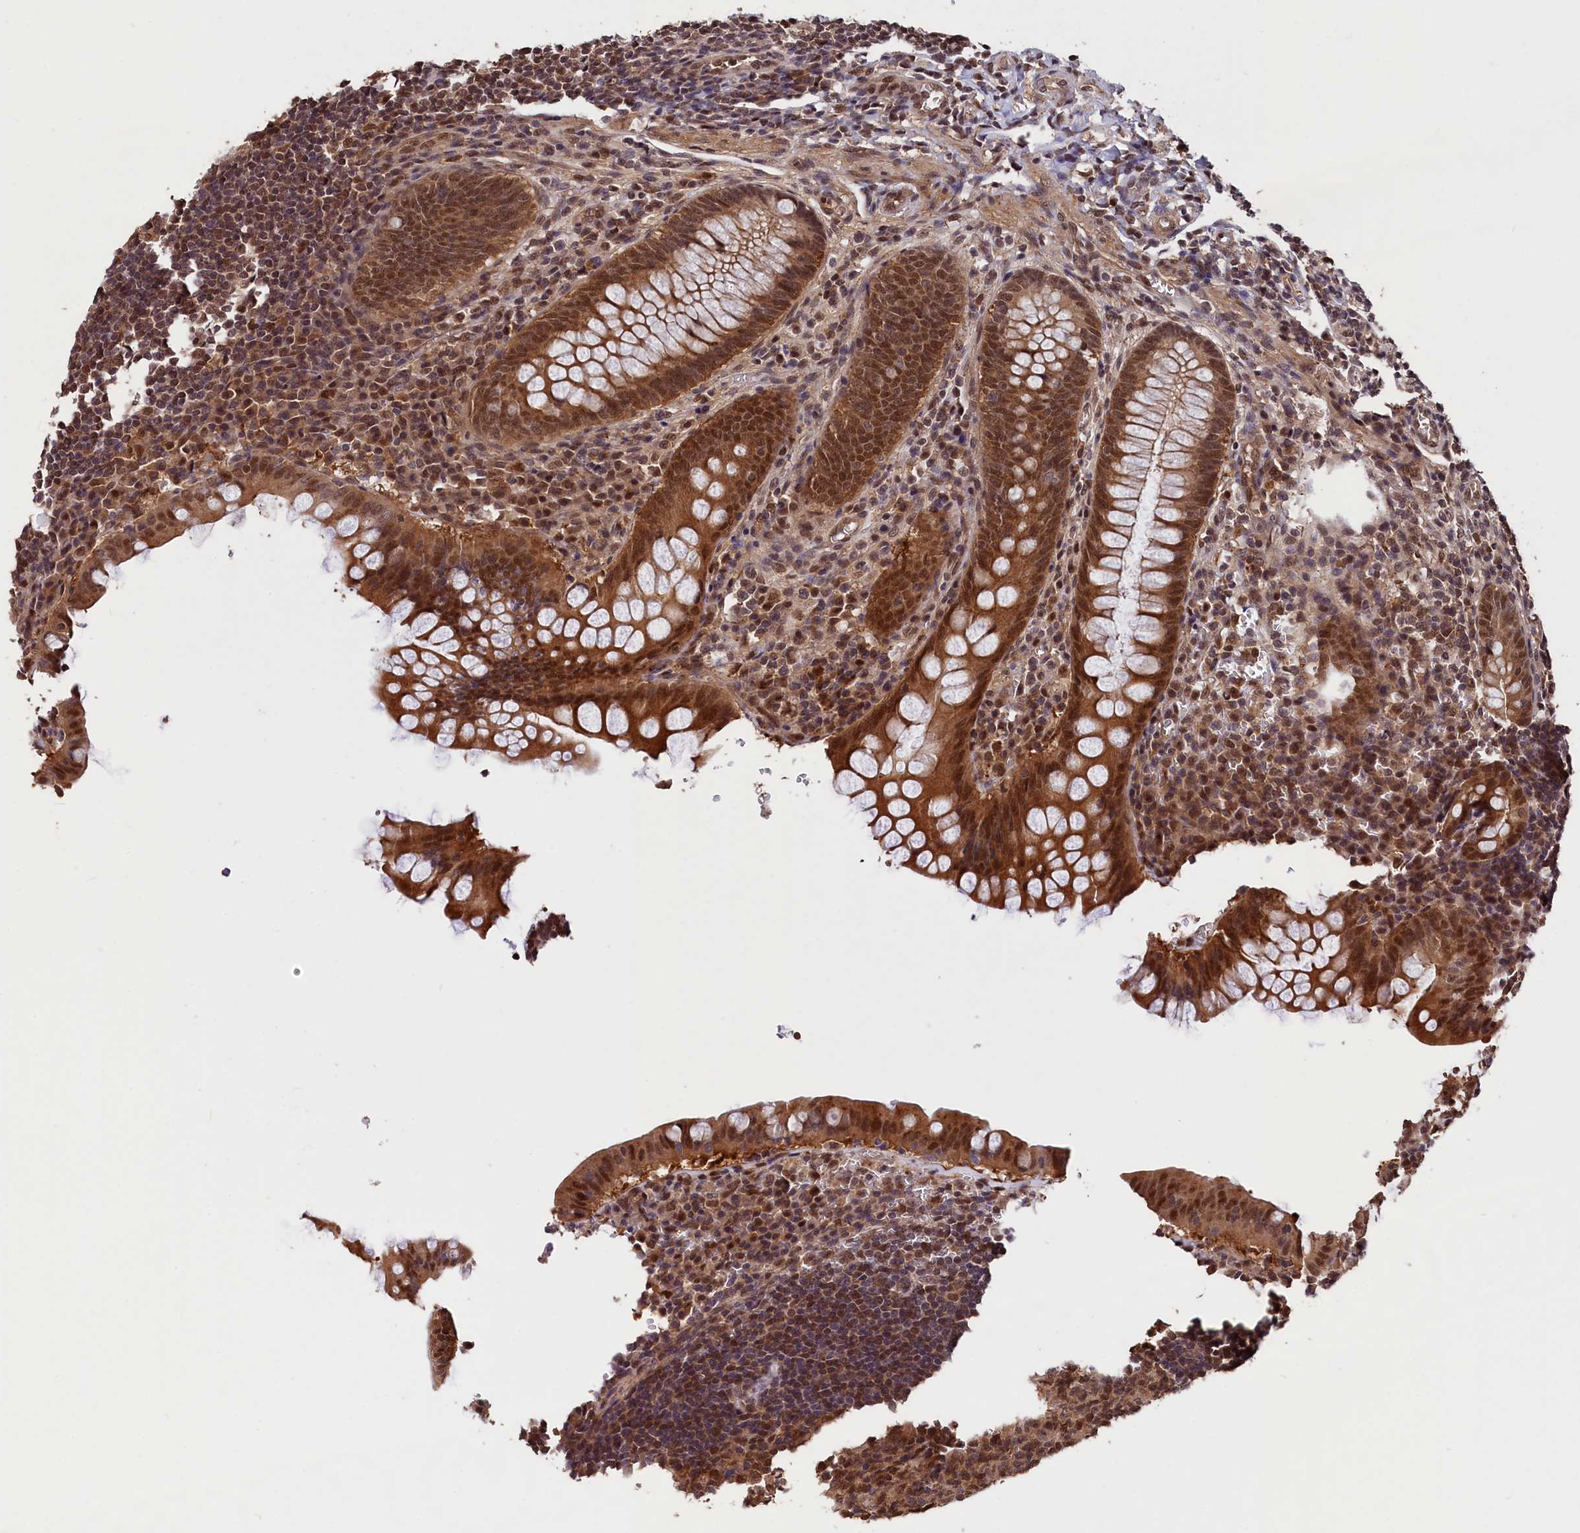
{"staining": {"intensity": "strong", "quantity": ">75%", "location": "cytoplasmic/membranous,nuclear"}, "tissue": "appendix", "cell_type": "Glandular cells", "image_type": "normal", "snomed": [{"axis": "morphology", "description": "Normal tissue, NOS"}, {"axis": "topography", "description": "Appendix"}], "caption": "Appendix stained with a protein marker displays strong staining in glandular cells.", "gene": "ADRM1", "patient": {"sex": "female", "age": 33}}